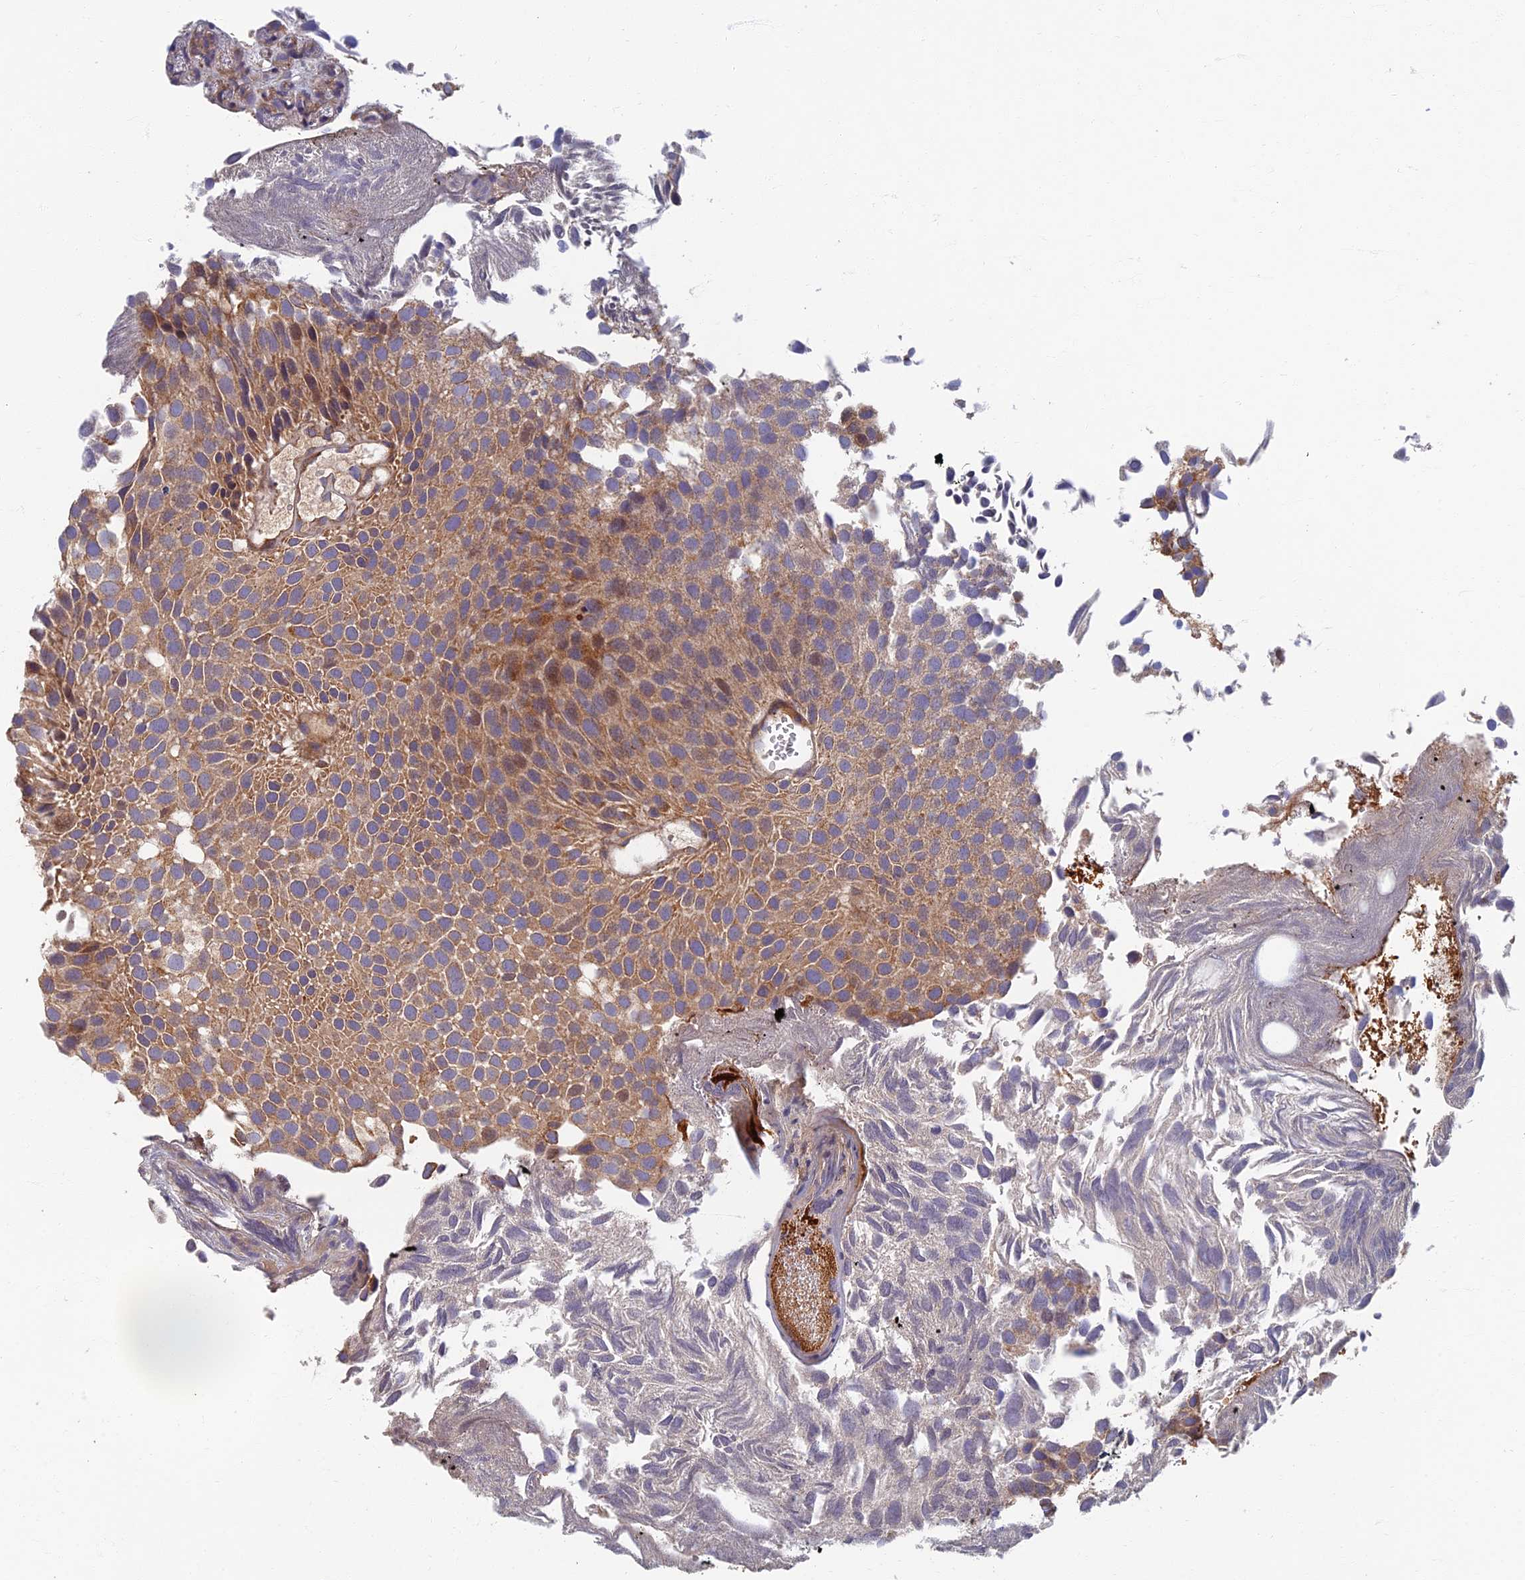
{"staining": {"intensity": "moderate", "quantity": ">75%", "location": "cytoplasmic/membranous"}, "tissue": "urothelial cancer", "cell_type": "Tumor cells", "image_type": "cancer", "snomed": [{"axis": "morphology", "description": "Urothelial carcinoma, Low grade"}, {"axis": "topography", "description": "Urinary bladder"}], "caption": "Immunohistochemistry micrograph of neoplastic tissue: urothelial carcinoma (low-grade) stained using IHC shows medium levels of moderate protein expression localized specifically in the cytoplasmic/membranous of tumor cells, appearing as a cytoplasmic/membranous brown color.", "gene": "SOGA1", "patient": {"sex": "male", "age": 89}}